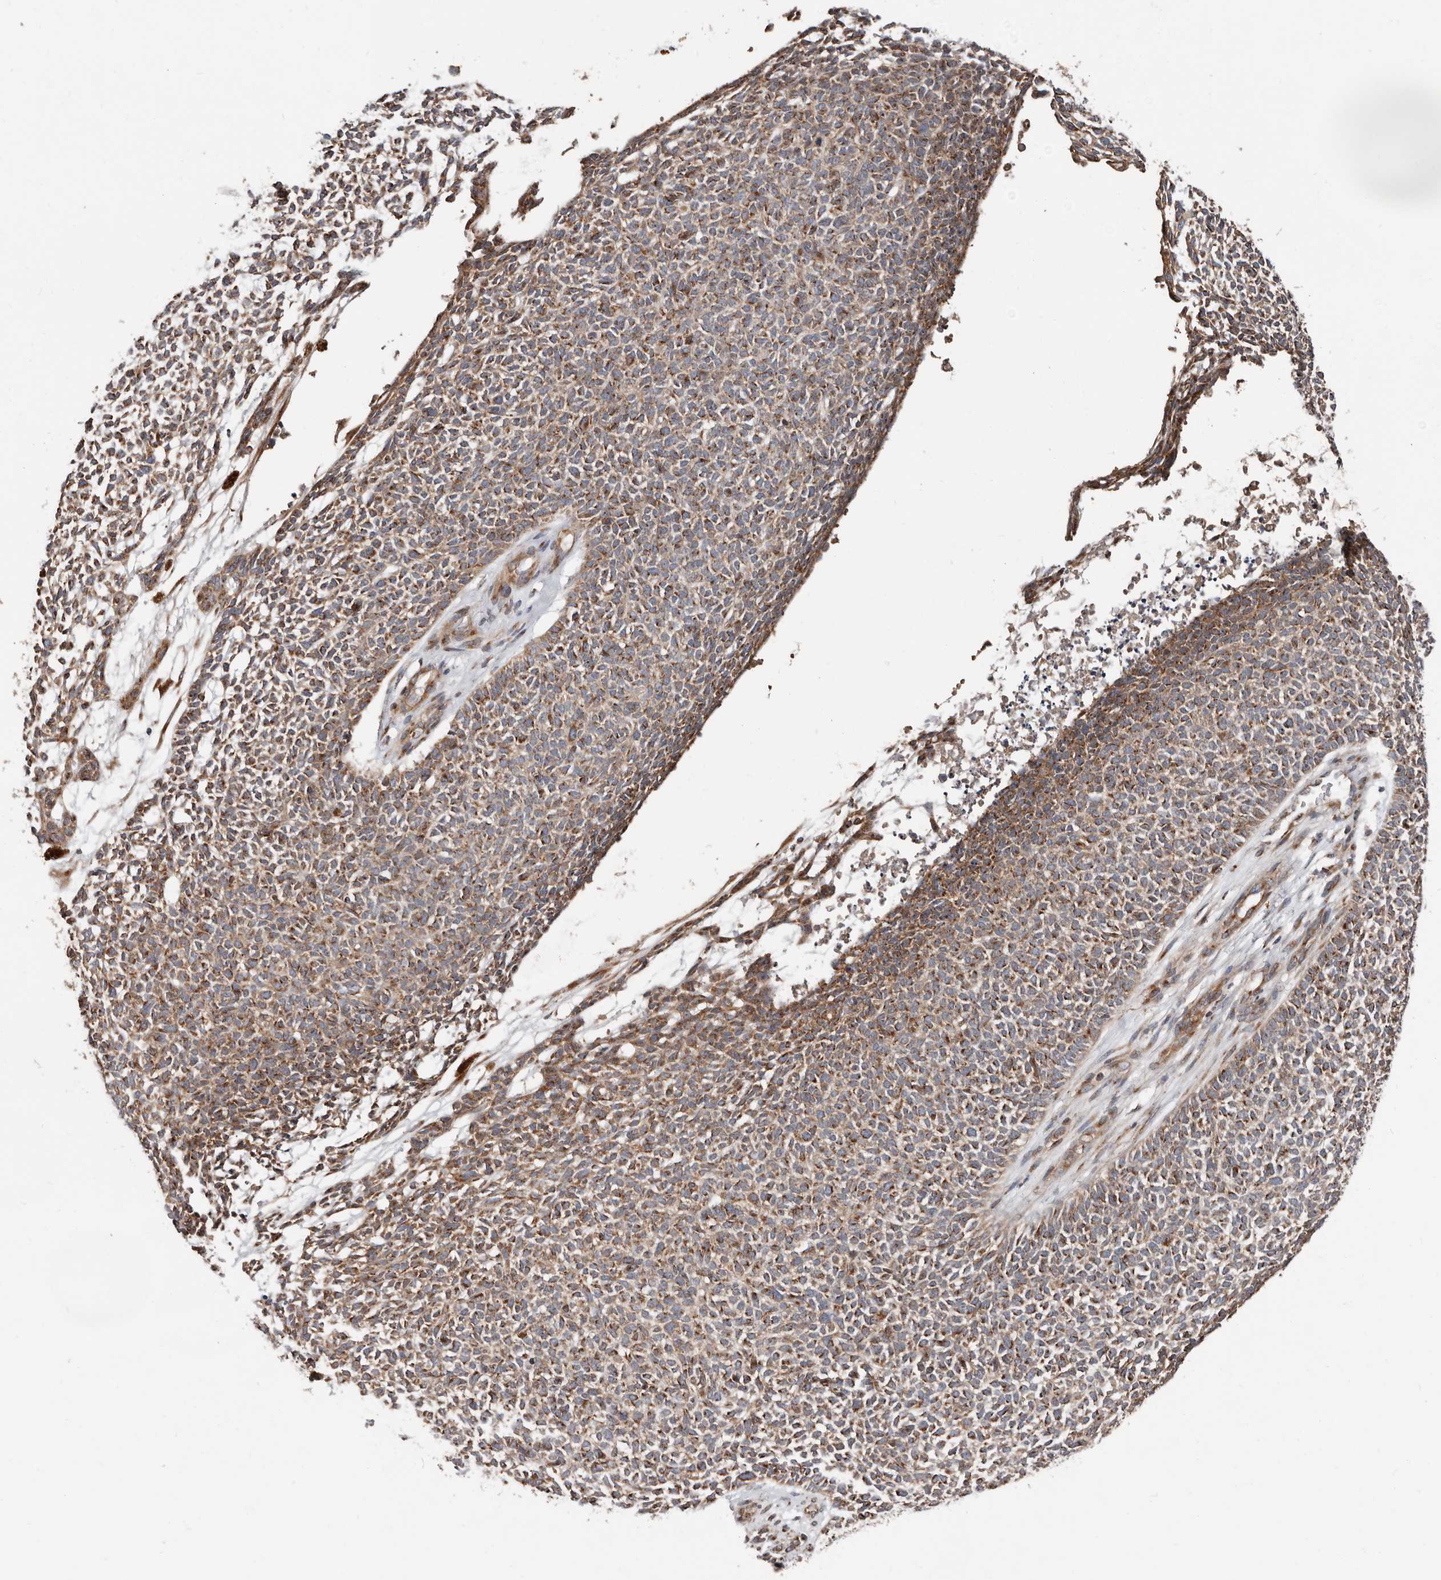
{"staining": {"intensity": "moderate", "quantity": ">75%", "location": "cytoplasmic/membranous"}, "tissue": "skin cancer", "cell_type": "Tumor cells", "image_type": "cancer", "snomed": [{"axis": "morphology", "description": "Basal cell carcinoma"}, {"axis": "topography", "description": "Skin"}], "caption": "IHC image of human skin cancer stained for a protein (brown), which displays medium levels of moderate cytoplasmic/membranous positivity in about >75% of tumor cells.", "gene": "COG1", "patient": {"sex": "female", "age": 84}}